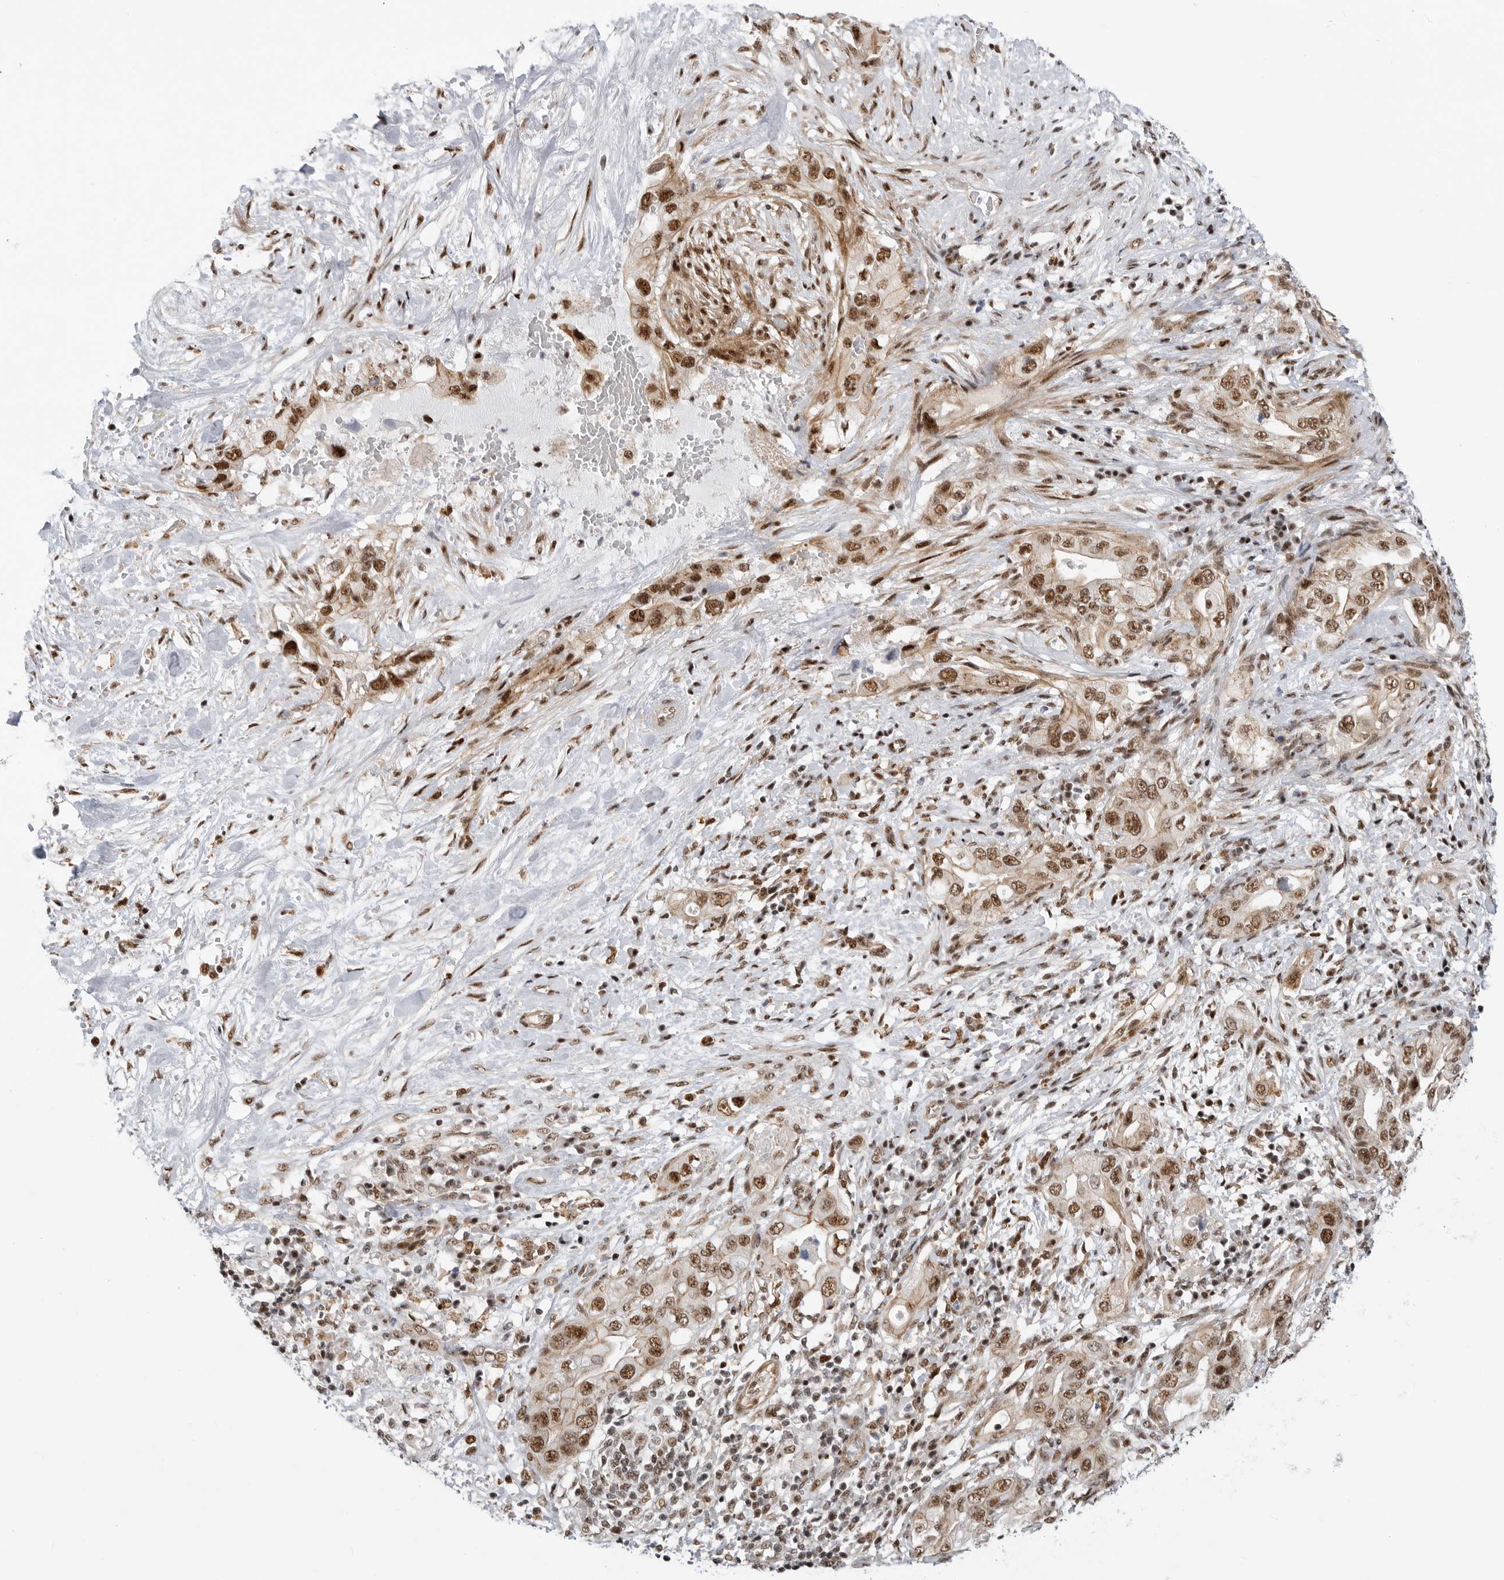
{"staining": {"intensity": "moderate", "quantity": ">75%", "location": "cytoplasmic/membranous,nuclear"}, "tissue": "pancreatic cancer", "cell_type": "Tumor cells", "image_type": "cancer", "snomed": [{"axis": "morphology", "description": "Inflammation, NOS"}, {"axis": "morphology", "description": "Adenocarcinoma, NOS"}, {"axis": "topography", "description": "Pancreas"}], "caption": "The immunohistochemical stain highlights moderate cytoplasmic/membranous and nuclear staining in tumor cells of pancreatic cancer (adenocarcinoma) tissue.", "gene": "GPATCH2", "patient": {"sex": "female", "age": 56}}